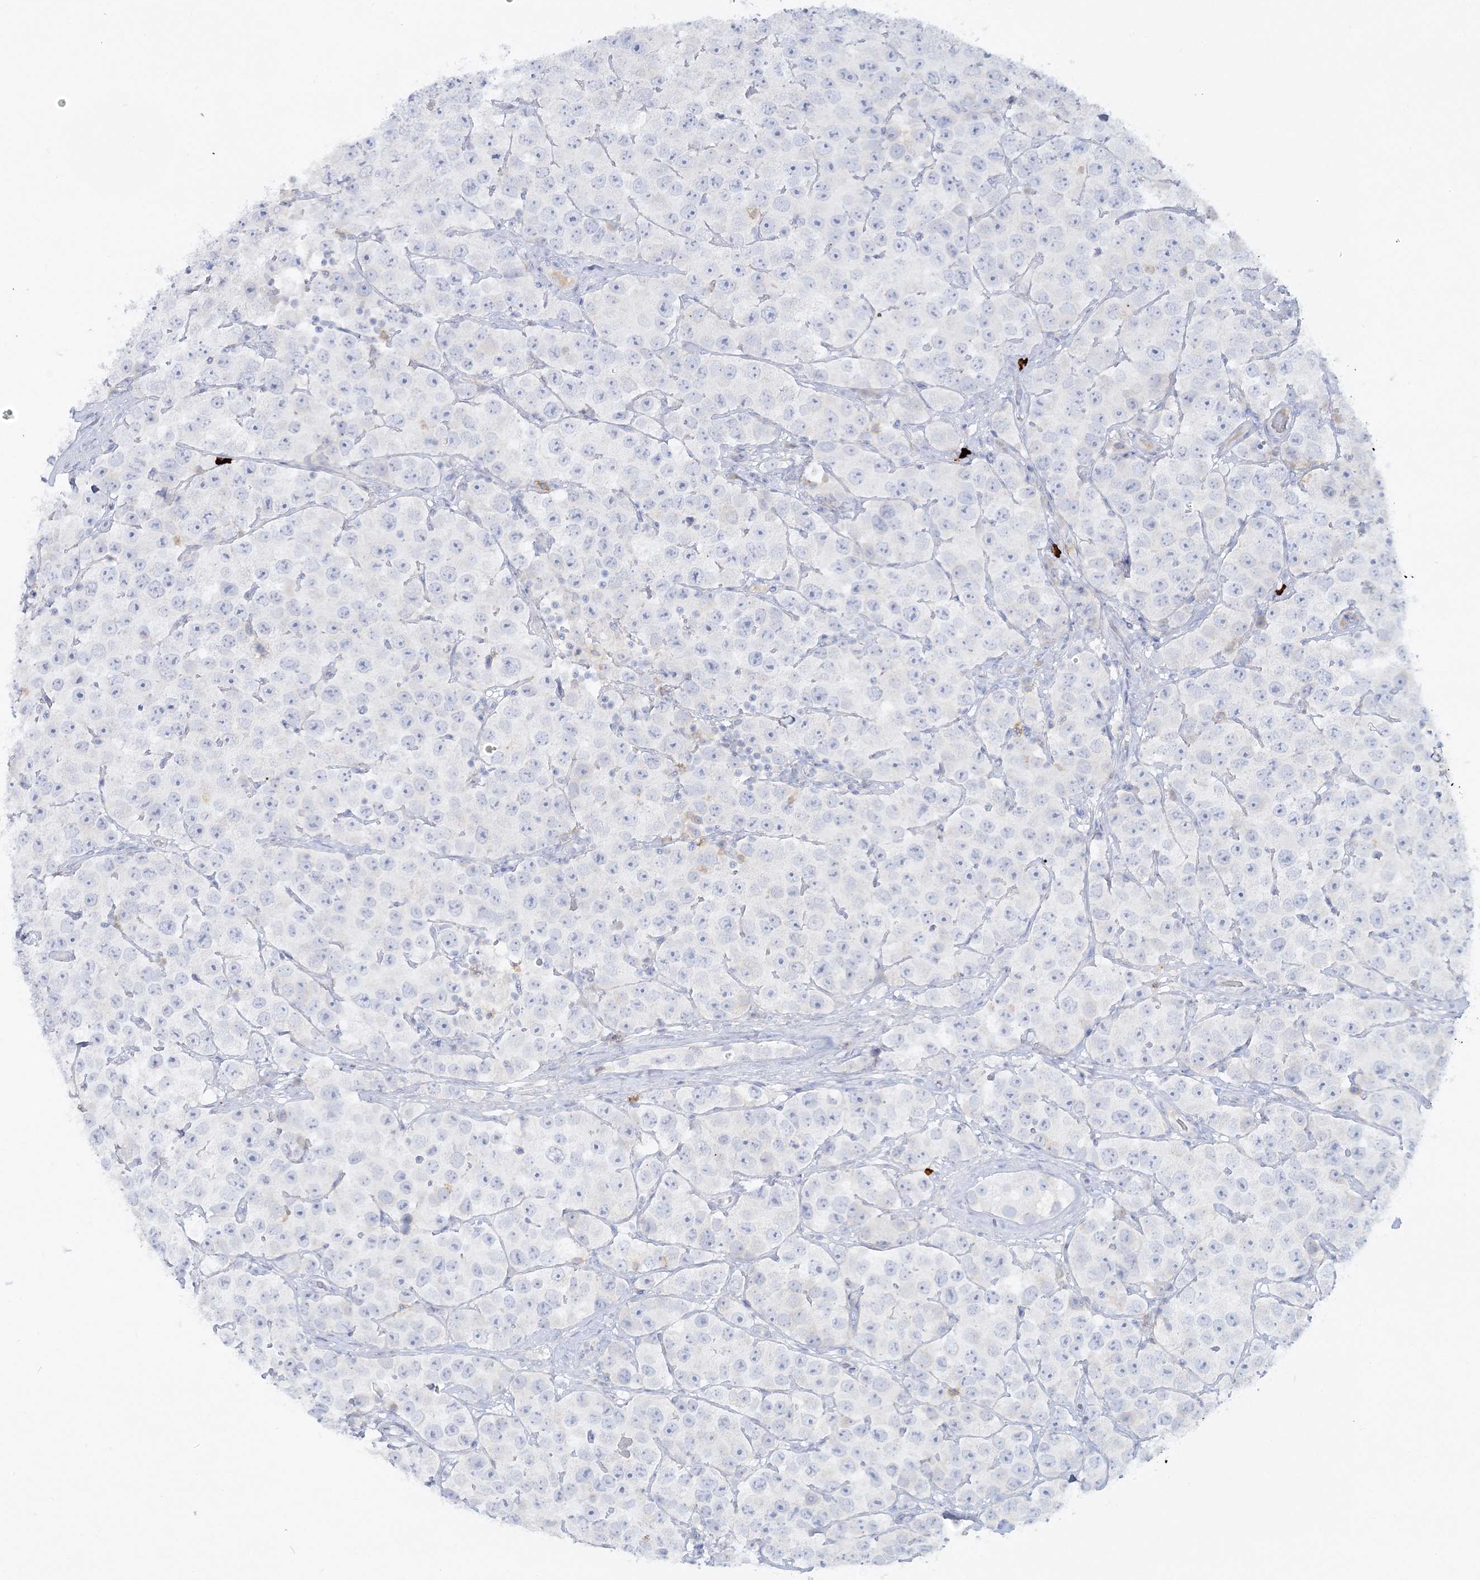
{"staining": {"intensity": "negative", "quantity": "none", "location": "none"}, "tissue": "testis cancer", "cell_type": "Tumor cells", "image_type": "cancer", "snomed": [{"axis": "morphology", "description": "Seminoma, NOS"}, {"axis": "topography", "description": "Testis"}], "caption": "This is an IHC photomicrograph of human testis seminoma. There is no expression in tumor cells.", "gene": "WDSUB1", "patient": {"sex": "male", "age": 28}}